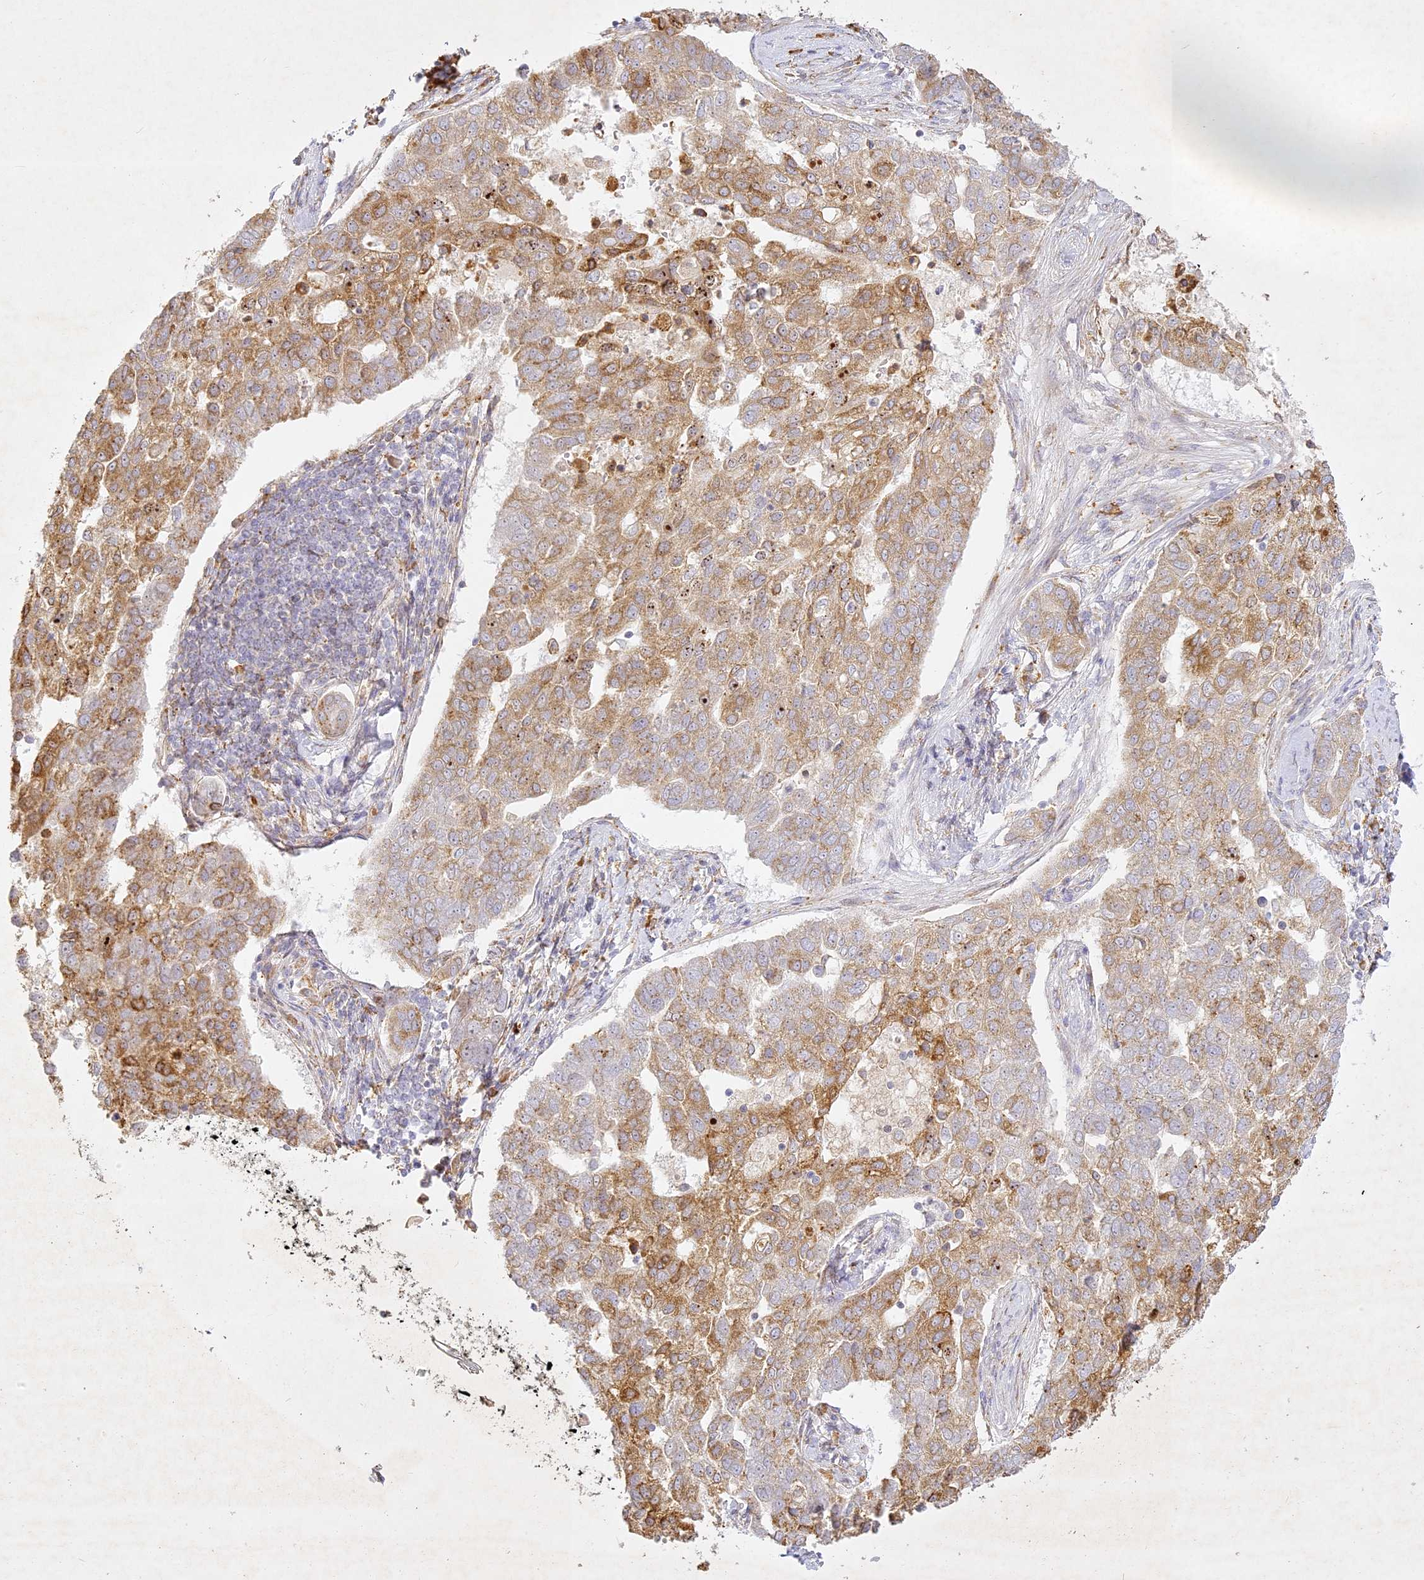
{"staining": {"intensity": "moderate", "quantity": "25%-75%", "location": "cytoplasmic/membranous"}, "tissue": "pancreatic cancer", "cell_type": "Tumor cells", "image_type": "cancer", "snomed": [{"axis": "morphology", "description": "Adenocarcinoma, NOS"}, {"axis": "topography", "description": "Pancreas"}], "caption": "Pancreatic cancer (adenocarcinoma) was stained to show a protein in brown. There is medium levels of moderate cytoplasmic/membranous expression in approximately 25%-75% of tumor cells.", "gene": "SLC30A5", "patient": {"sex": "female", "age": 61}}